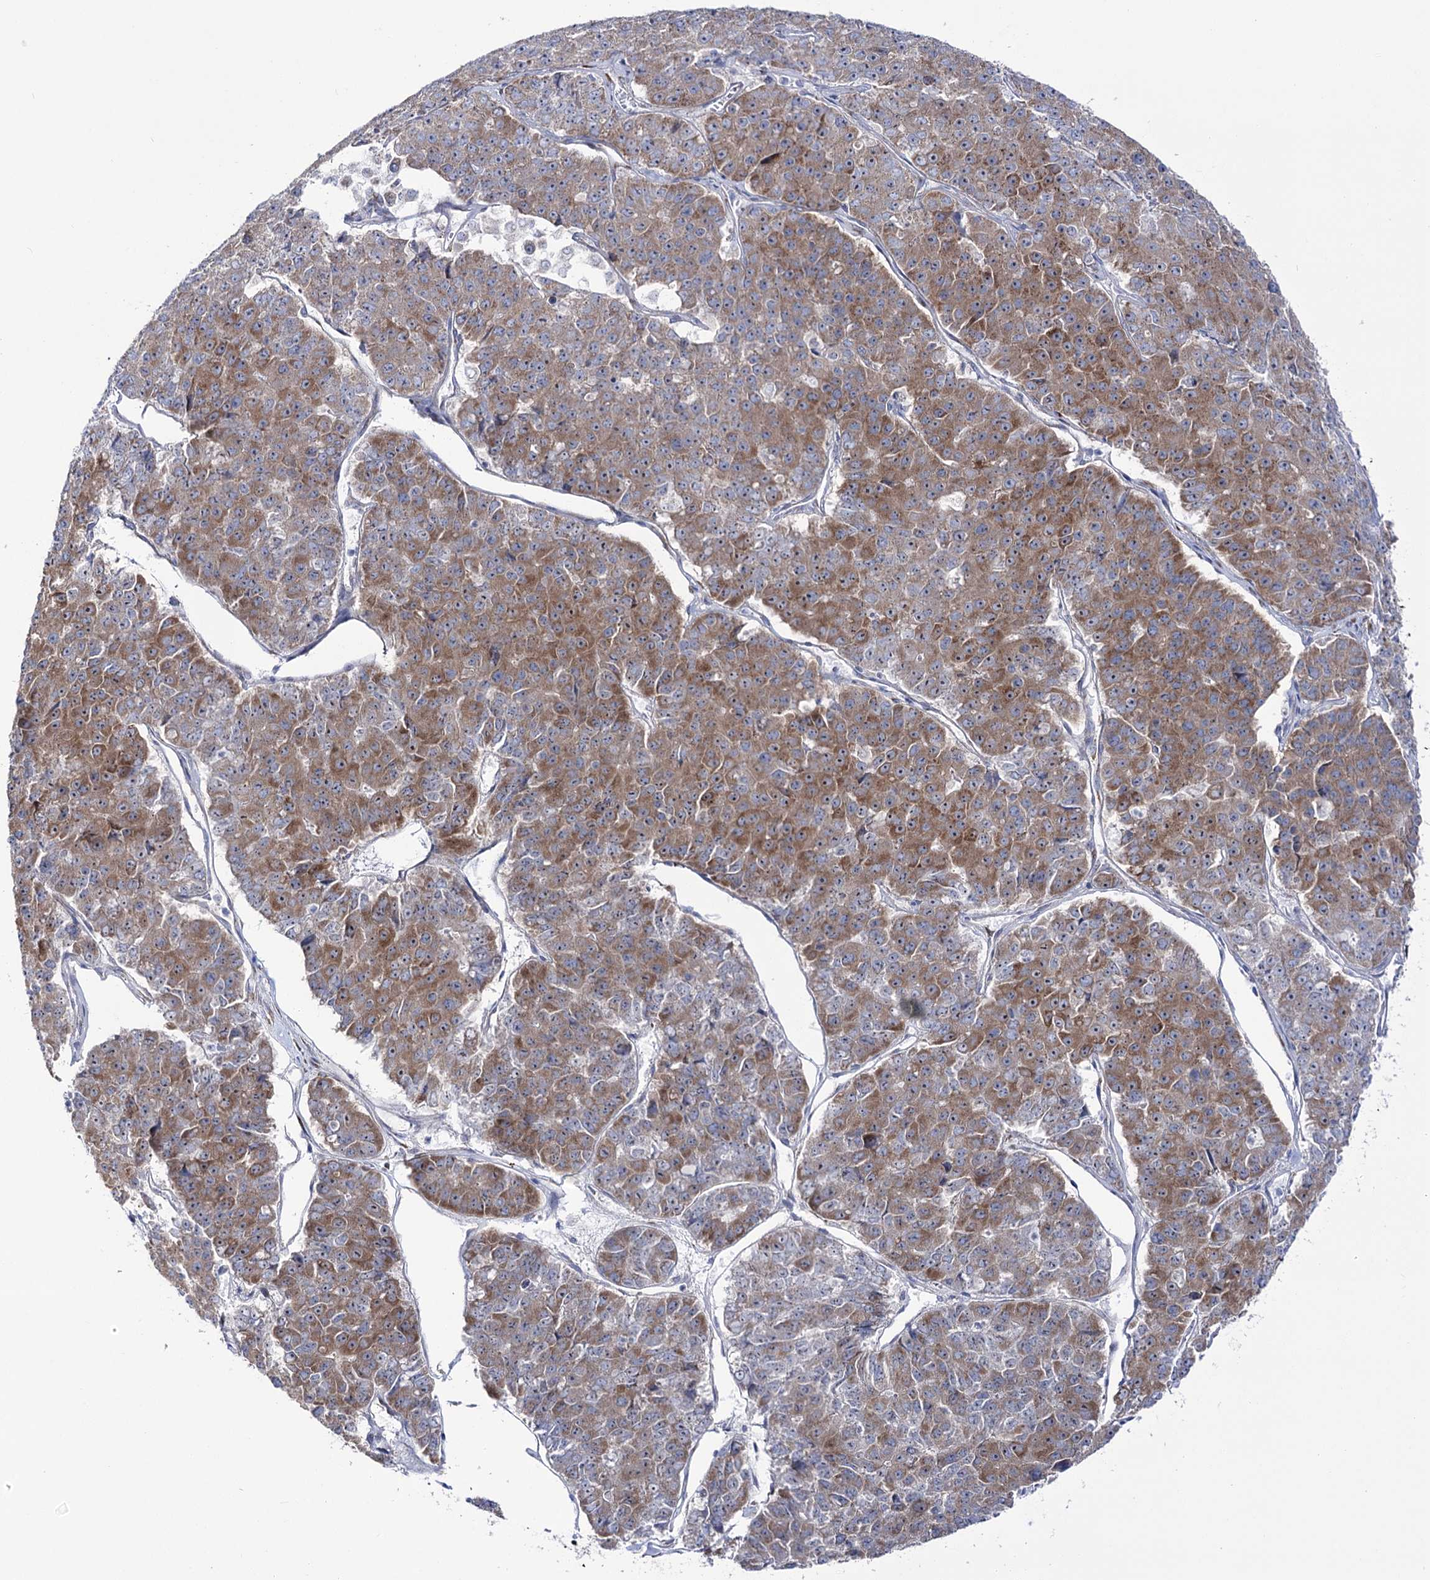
{"staining": {"intensity": "moderate", "quantity": ">75%", "location": "cytoplasmic/membranous"}, "tissue": "pancreatic cancer", "cell_type": "Tumor cells", "image_type": "cancer", "snomed": [{"axis": "morphology", "description": "Adenocarcinoma, NOS"}, {"axis": "topography", "description": "Pancreas"}], "caption": "Moderate cytoplasmic/membranous positivity is present in about >75% of tumor cells in pancreatic cancer.", "gene": "METTL5", "patient": {"sex": "male", "age": 50}}